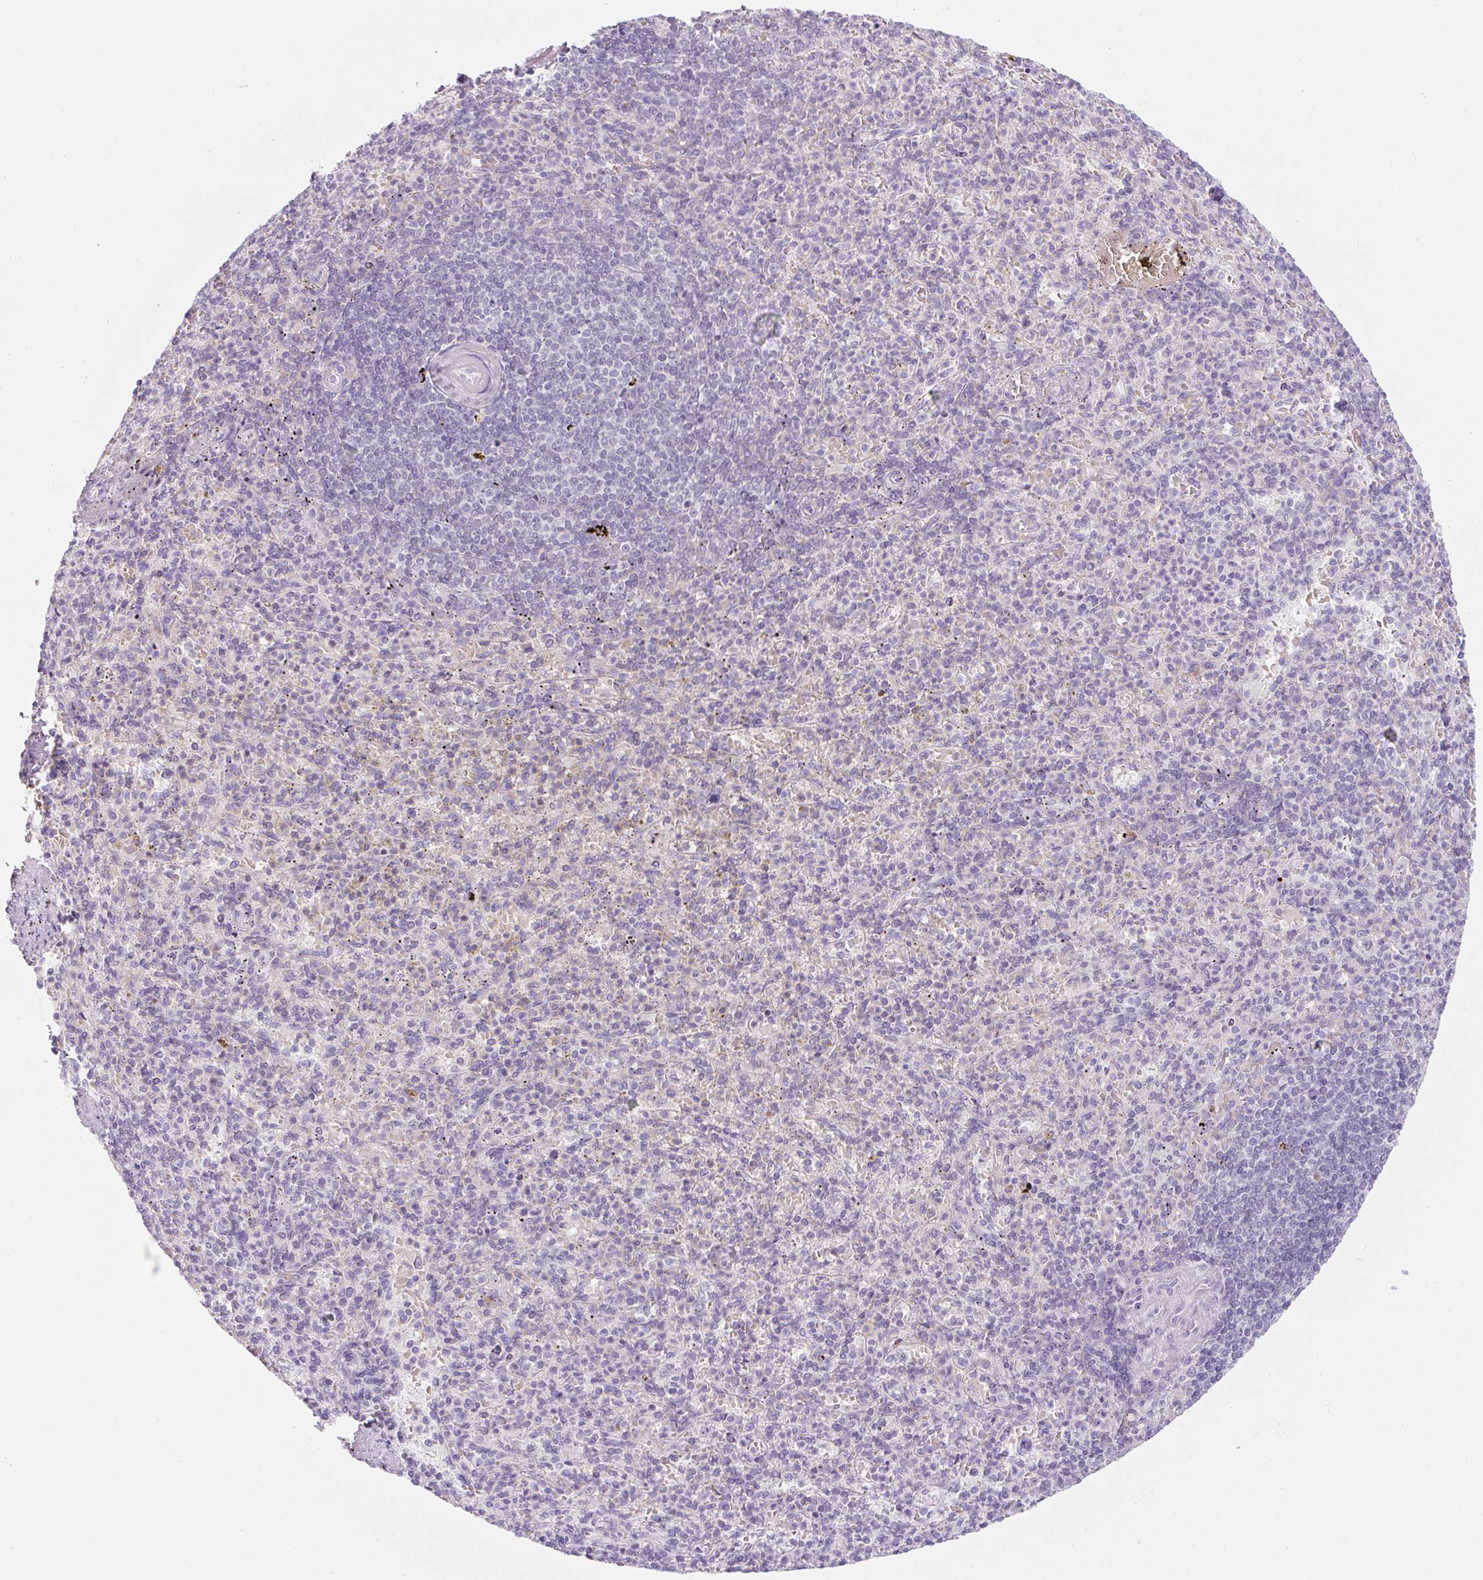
{"staining": {"intensity": "negative", "quantity": "none", "location": "none"}, "tissue": "spleen", "cell_type": "Cells in red pulp", "image_type": "normal", "snomed": [{"axis": "morphology", "description": "Normal tissue, NOS"}, {"axis": "topography", "description": "Spleen"}], "caption": "Protein analysis of unremarkable spleen reveals no significant positivity in cells in red pulp. The staining was performed using DAB (3,3'-diaminobenzidine) to visualize the protein expression in brown, while the nuclei were stained in blue with hematoxylin (Magnification: 20x).", "gene": "FGFBP3", "patient": {"sex": "female", "age": 74}}